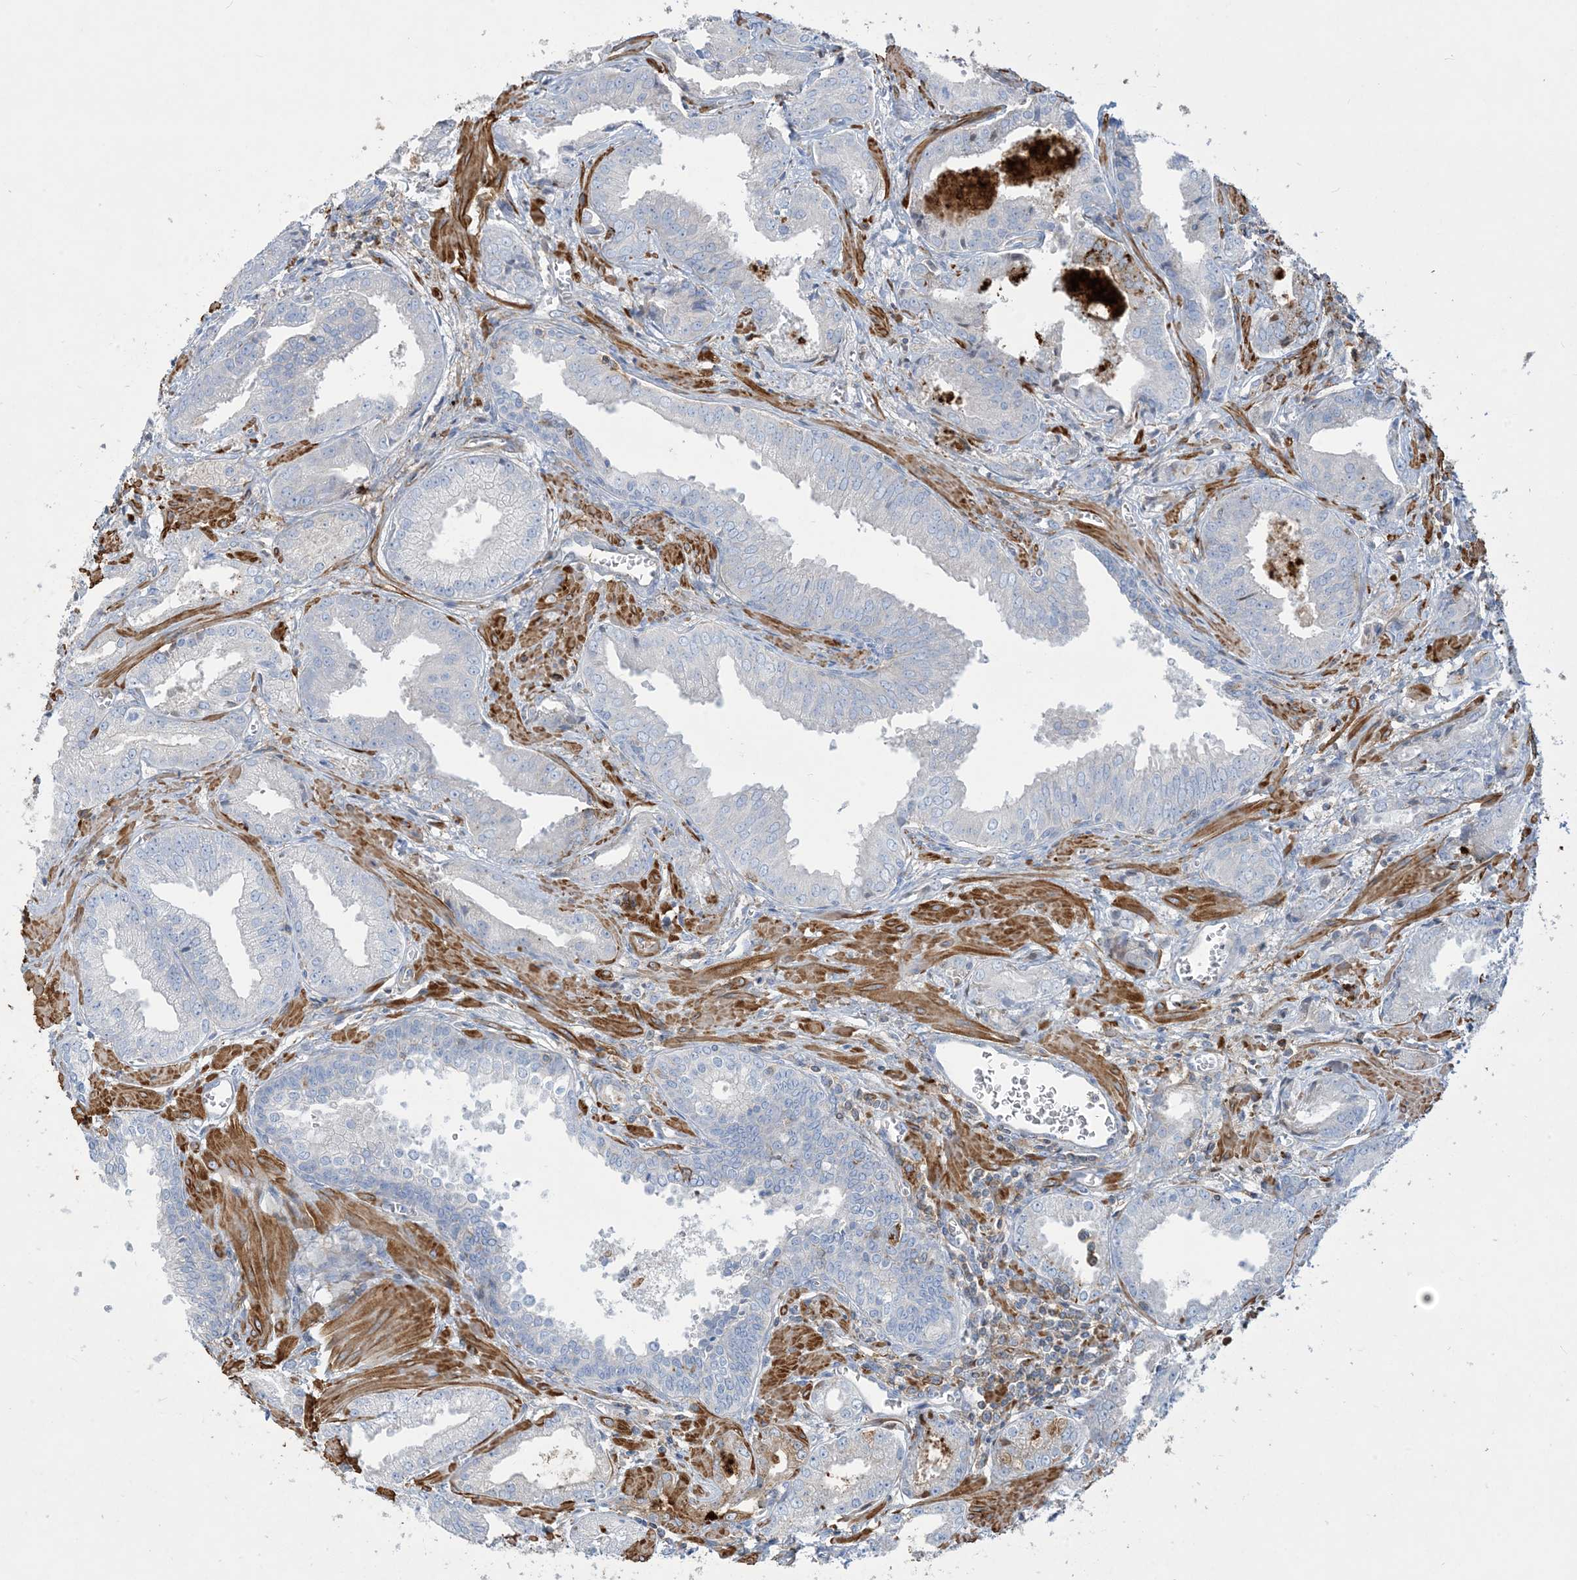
{"staining": {"intensity": "negative", "quantity": "none", "location": "none"}, "tissue": "prostate cancer", "cell_type": "Tumor cells", "image_type": "cancer", "snomed": [{"axis": "morphology", "description": "Adenocarcinoma, Low grade"}, {"axis": "topography", "description": "Prostate"}], "caption": "The IHC micrograph has no significant expression in tumor cells of prostate cancer tissue. Brightfield microscopy of immunohistochemistry (IHC) stained with DAB (brown) and hematoxylin (blue), captured at high magnification.", "gene": "GTF3C2", "patient": {"sex": "male", "age": 67}}